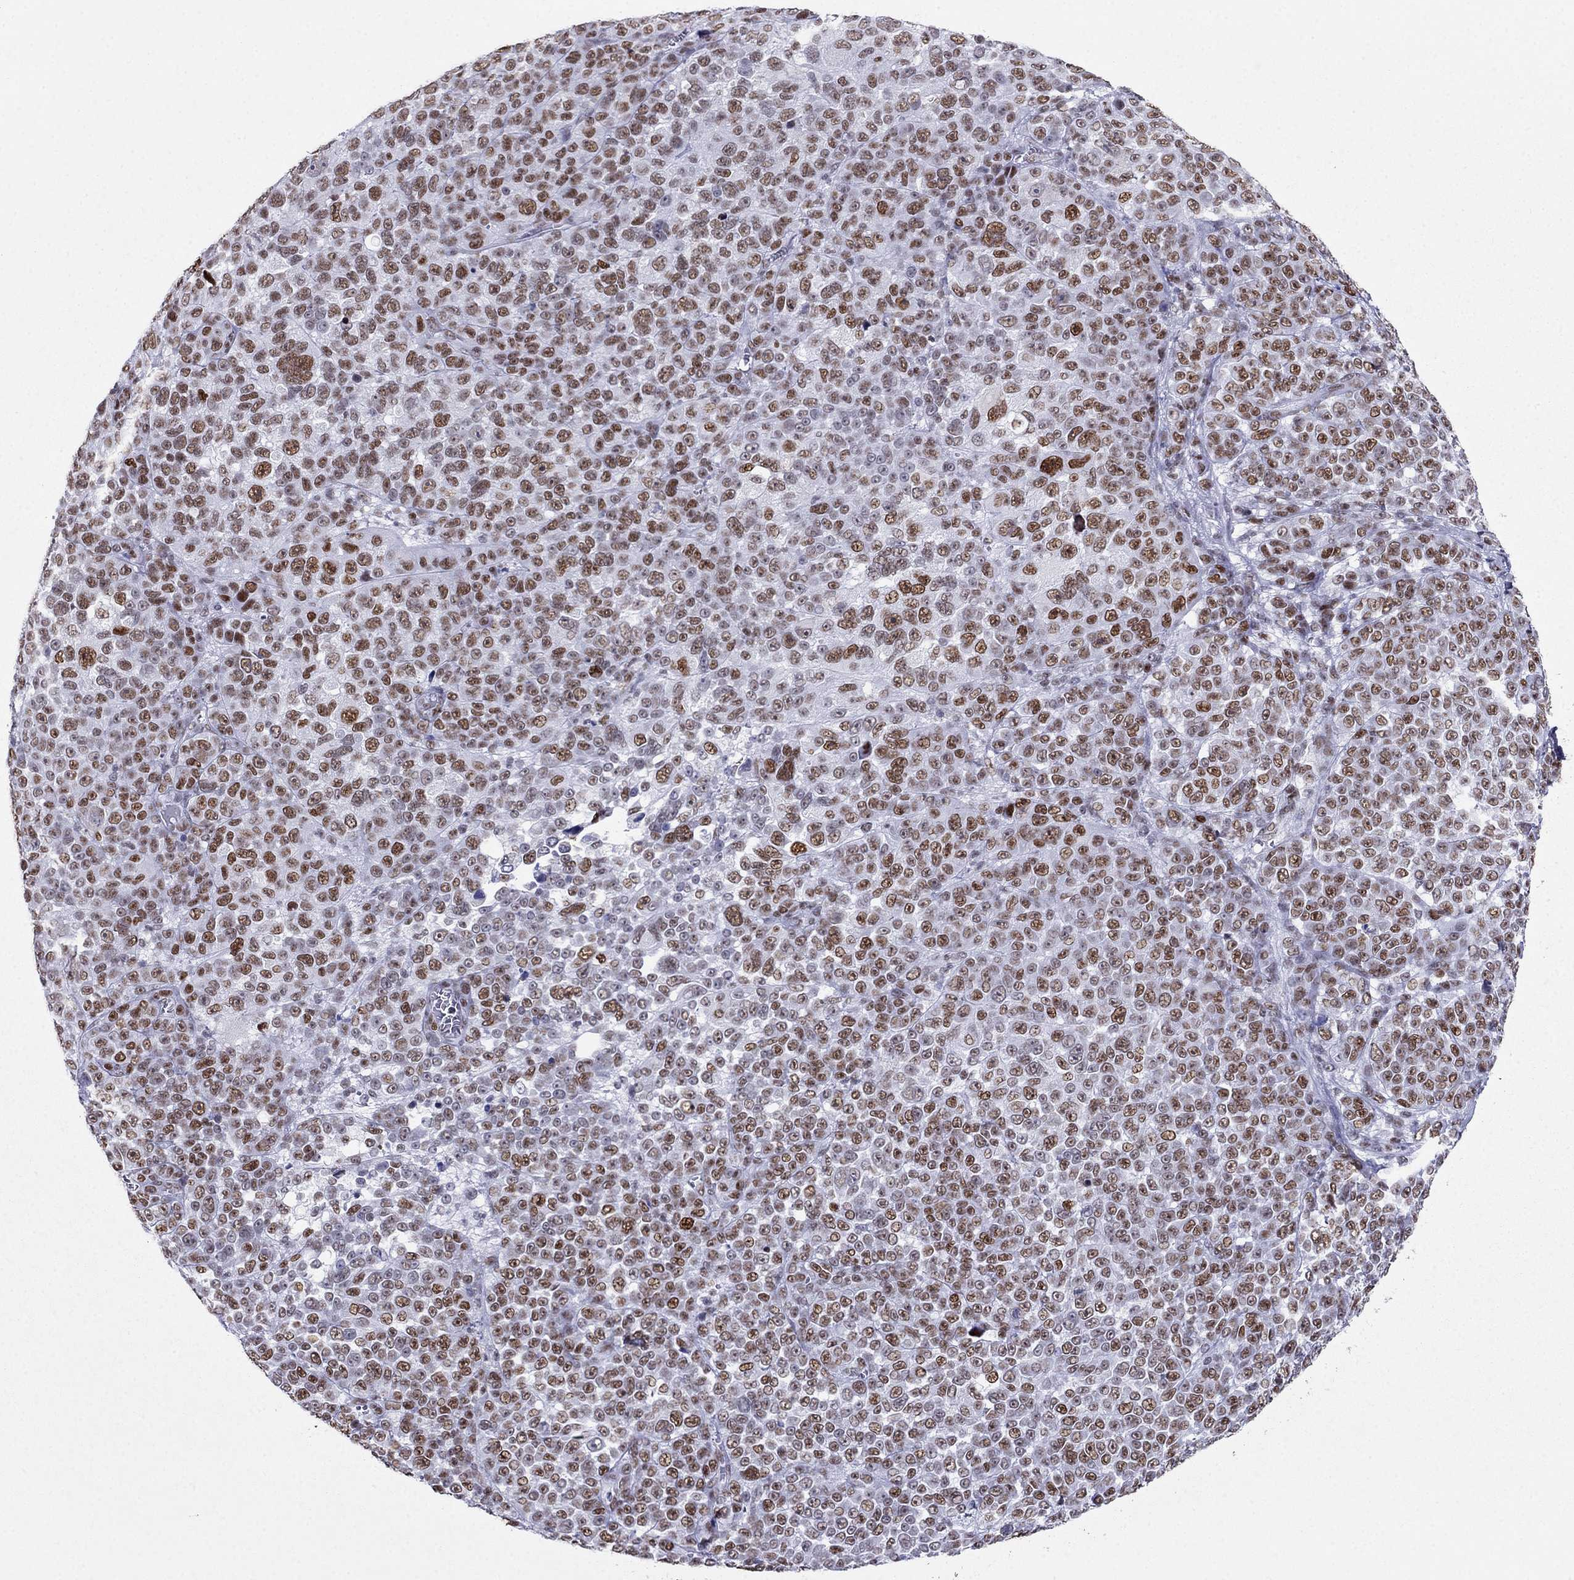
{"staining": {"intensity": "moderate", "quantity": ">75%", "location": "nuclear"}, "tissue": "melanoma", "cell_type": "Tumor cells", "image_type": "cancer", "snomed": [{"axis": "morphology", "description": "Malignant melanoma, NOS"}, {"axis": "topography", "description": "Skin"}], "caption": "A high-resolution histopathology image shows immunohistochemistry (IHC) staining of melanoma, which exhibits moderate nuclear expression in approximately >75% of tumor cells. (DAB (3,3'-diaminobenzidine) IHC with brightfield microscopy, high magnification).", "gene": "PPM1G", "patient": {"sex": "female", "age": 95}}